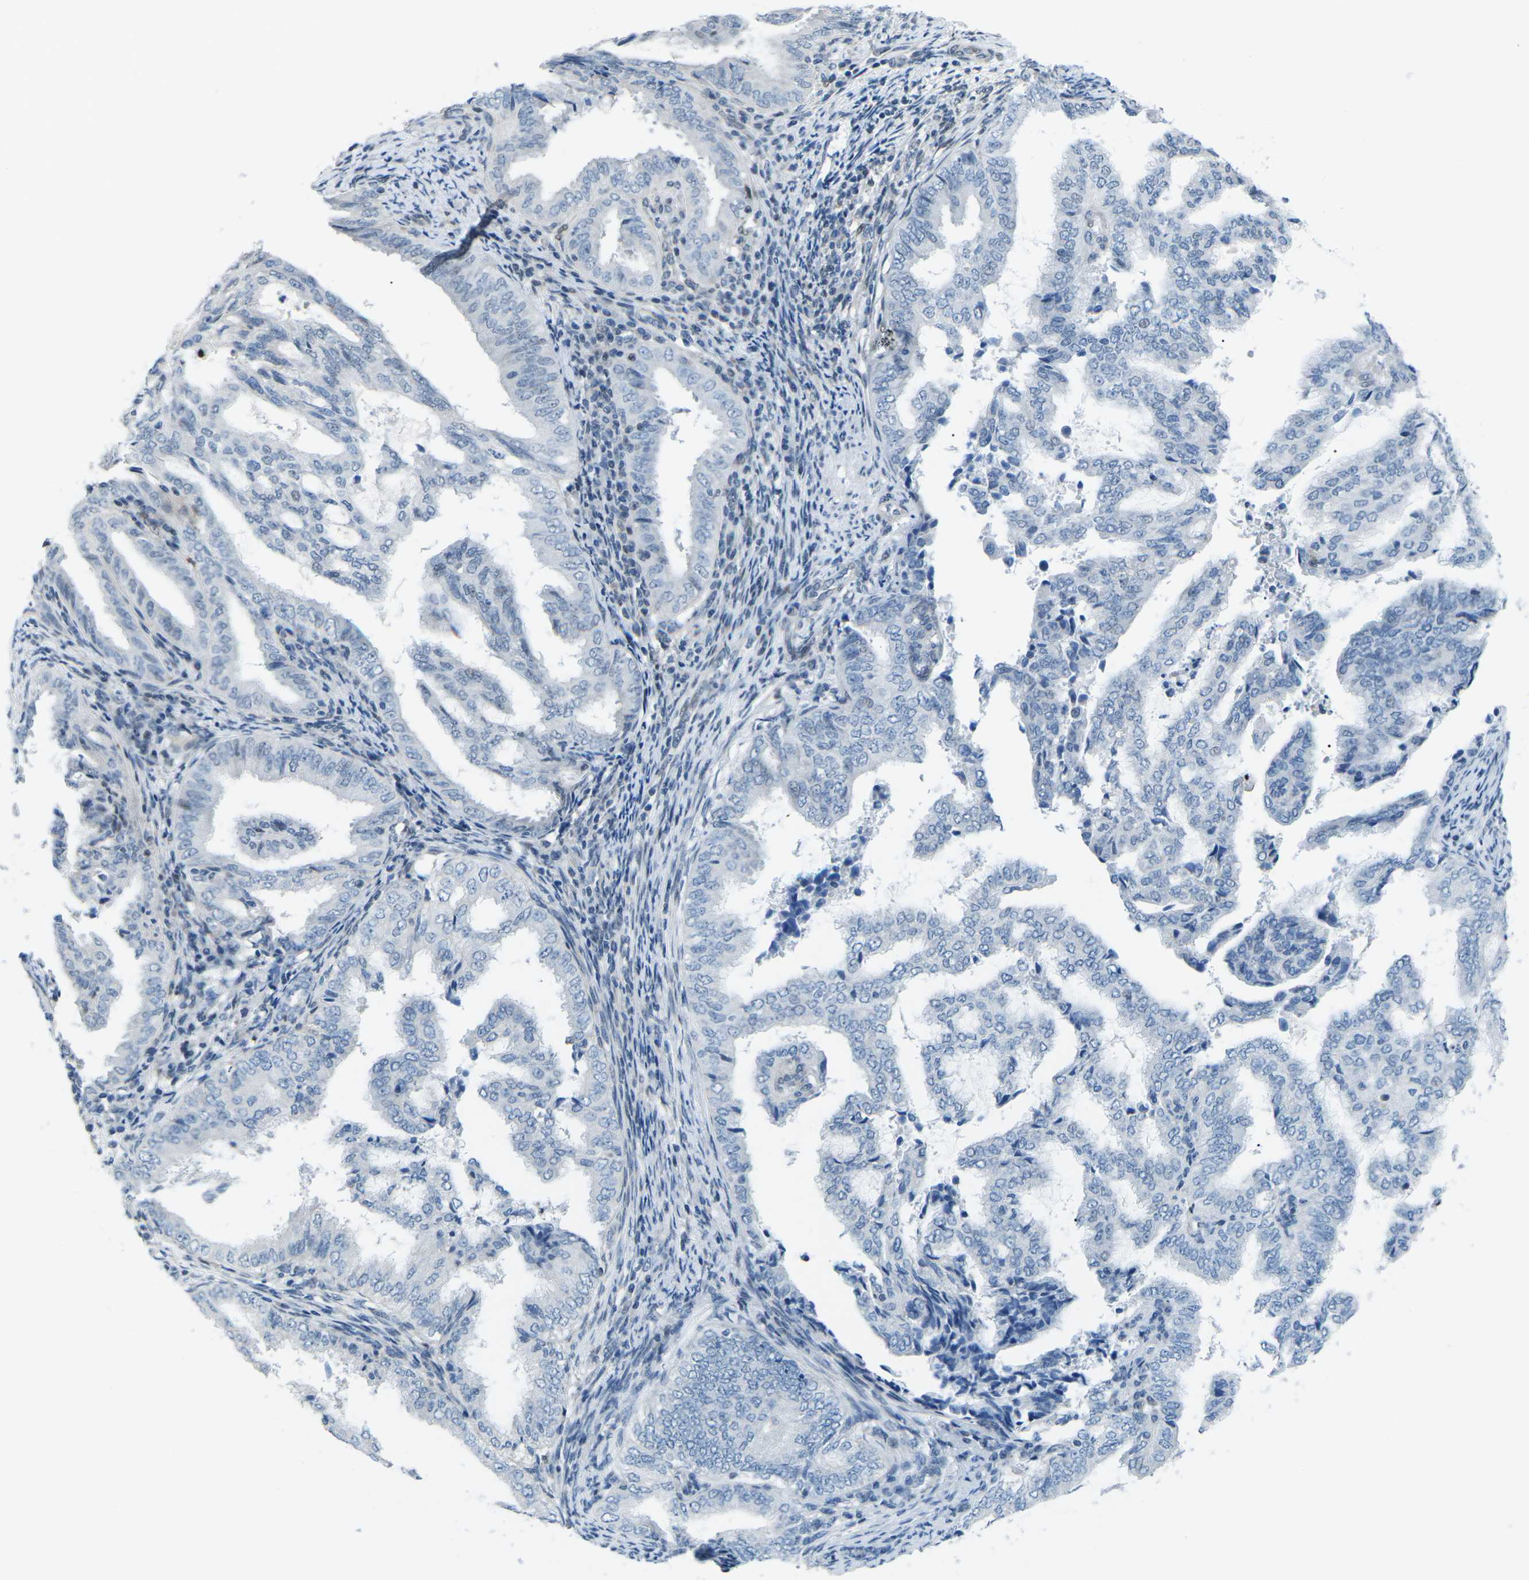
{"staining": {"intensity": "negative", "quantity": "none", "location": "none"}, "tissue": "endometrial cancer", "cell_type": "Tumor cells", "image_type": "cancer", "snomed": [{"axis": "morphology", "description": "Adenocarcinoma, NOS"}, {"axis": "topography", "description": "Endometrium"}], "caption": "Micrograph shows no protein expression in tumor cells of endometrial adenocarcinoma tissue.", "gene": "MBNL1", "patient": {"sex": "female", "age": 58}}